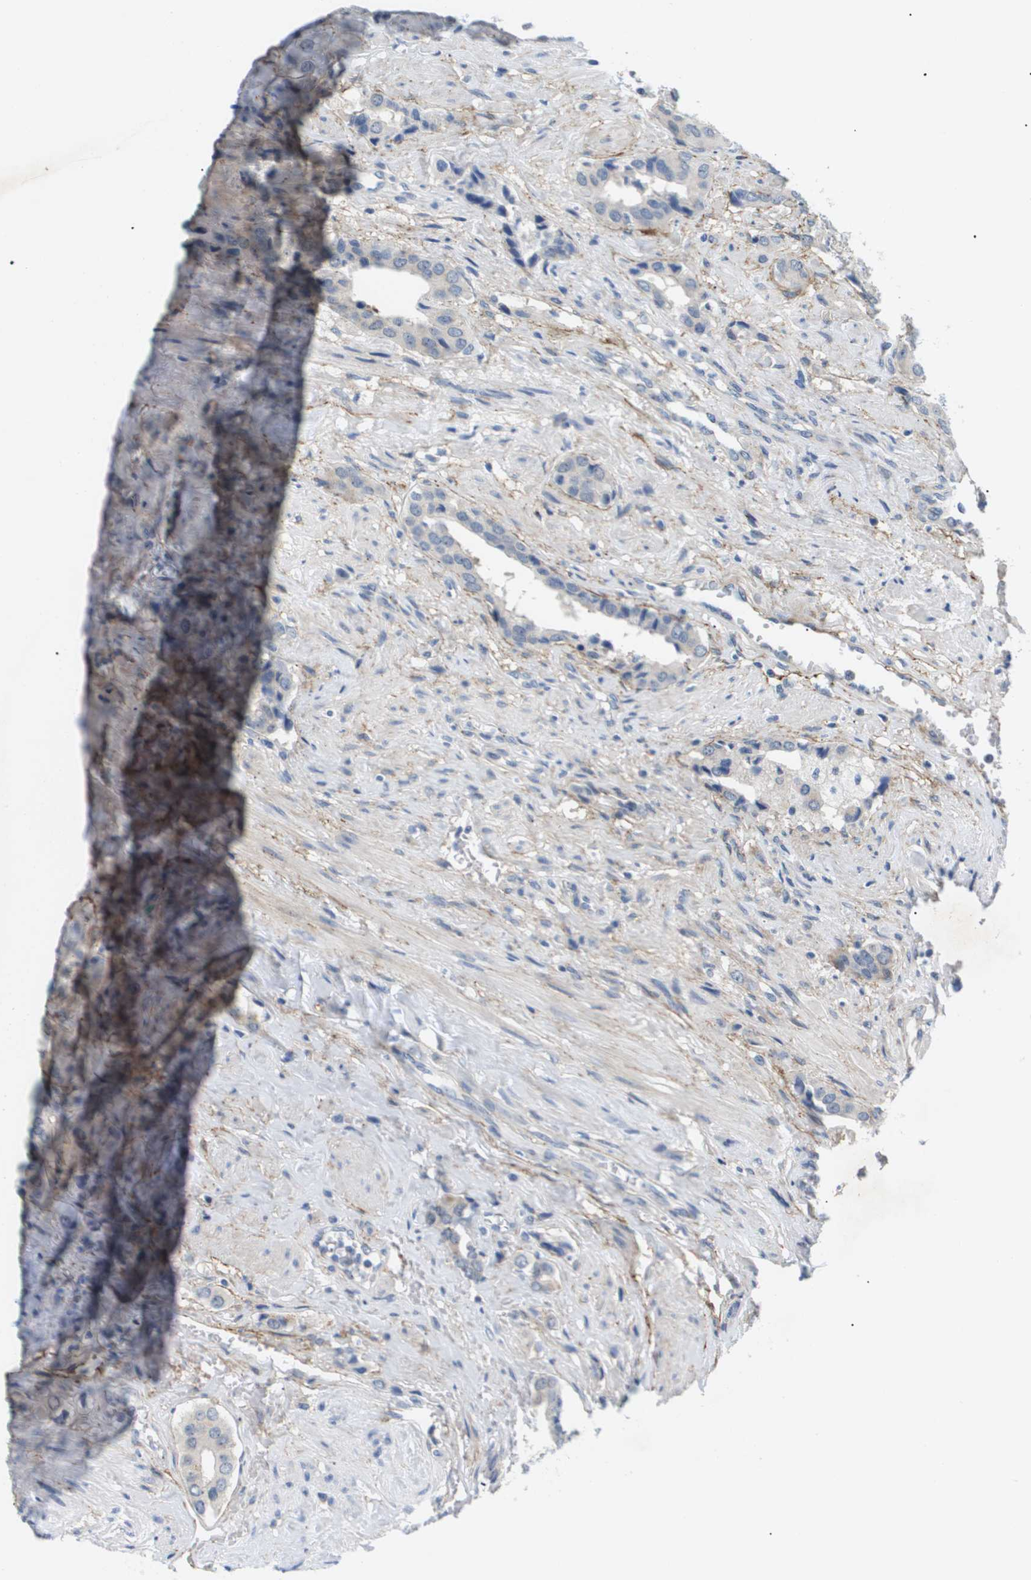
{"staining": {"intensity": "negative", "quantity": "none", "location": "none"}, "tissue": "prostate cancer", "cell_type": "Tumor cells", "image_type": "cancer", "snomed": [{"axis": "morphology", "description": "Adenocarcinoma, High grade"}, {"axis": "topography", "description": "Prostate"}], "caption": "Image shows no significant protein expression in tumor cells of prostate high-grade adenocarcinoma.", "gene": "OTUD5", "patient": {"sex": "male", "age": 52}}